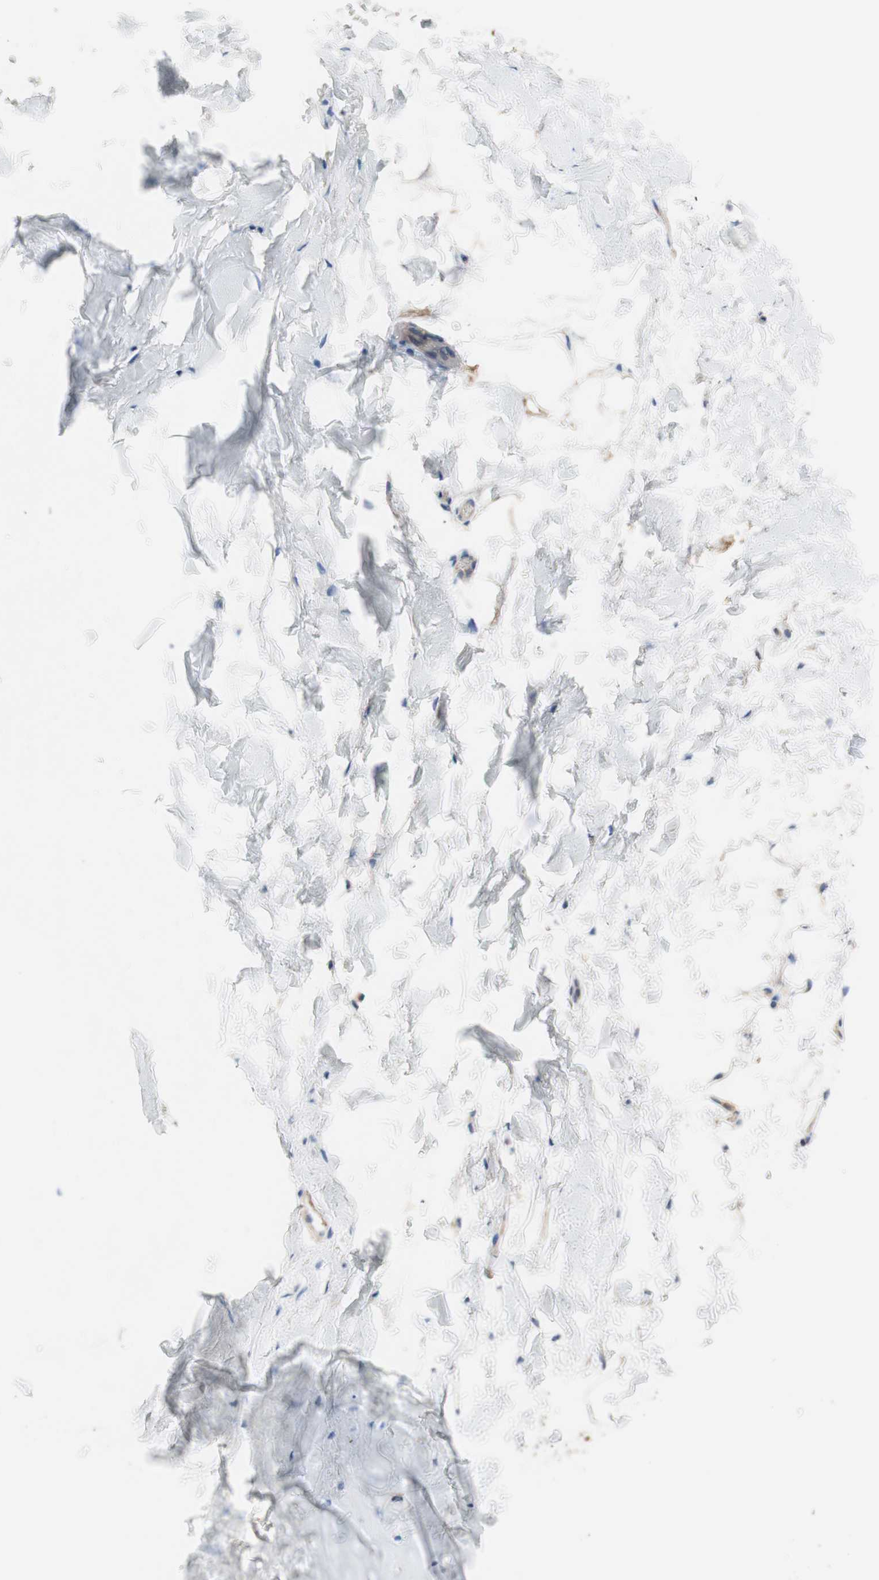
{"staining": {"intensity": "negative", "quantity": "none", "location": "none"}, "tissue": "adipose tissue", "cell_type": "Adipocytes", "image_type": "normal", "snomed": [{"axis": "morphology", "description": "Normal tissue, NOS"}, {"axis": "topography", "description": "Bronchus"}], "caption": "IHC image of unremarkable adipose tissue: human adipose tissue stained with DAB shows no significant protein expression in adipocytes.", "gene": "CD46", "patient": {"sex": "female", "age": 73}}